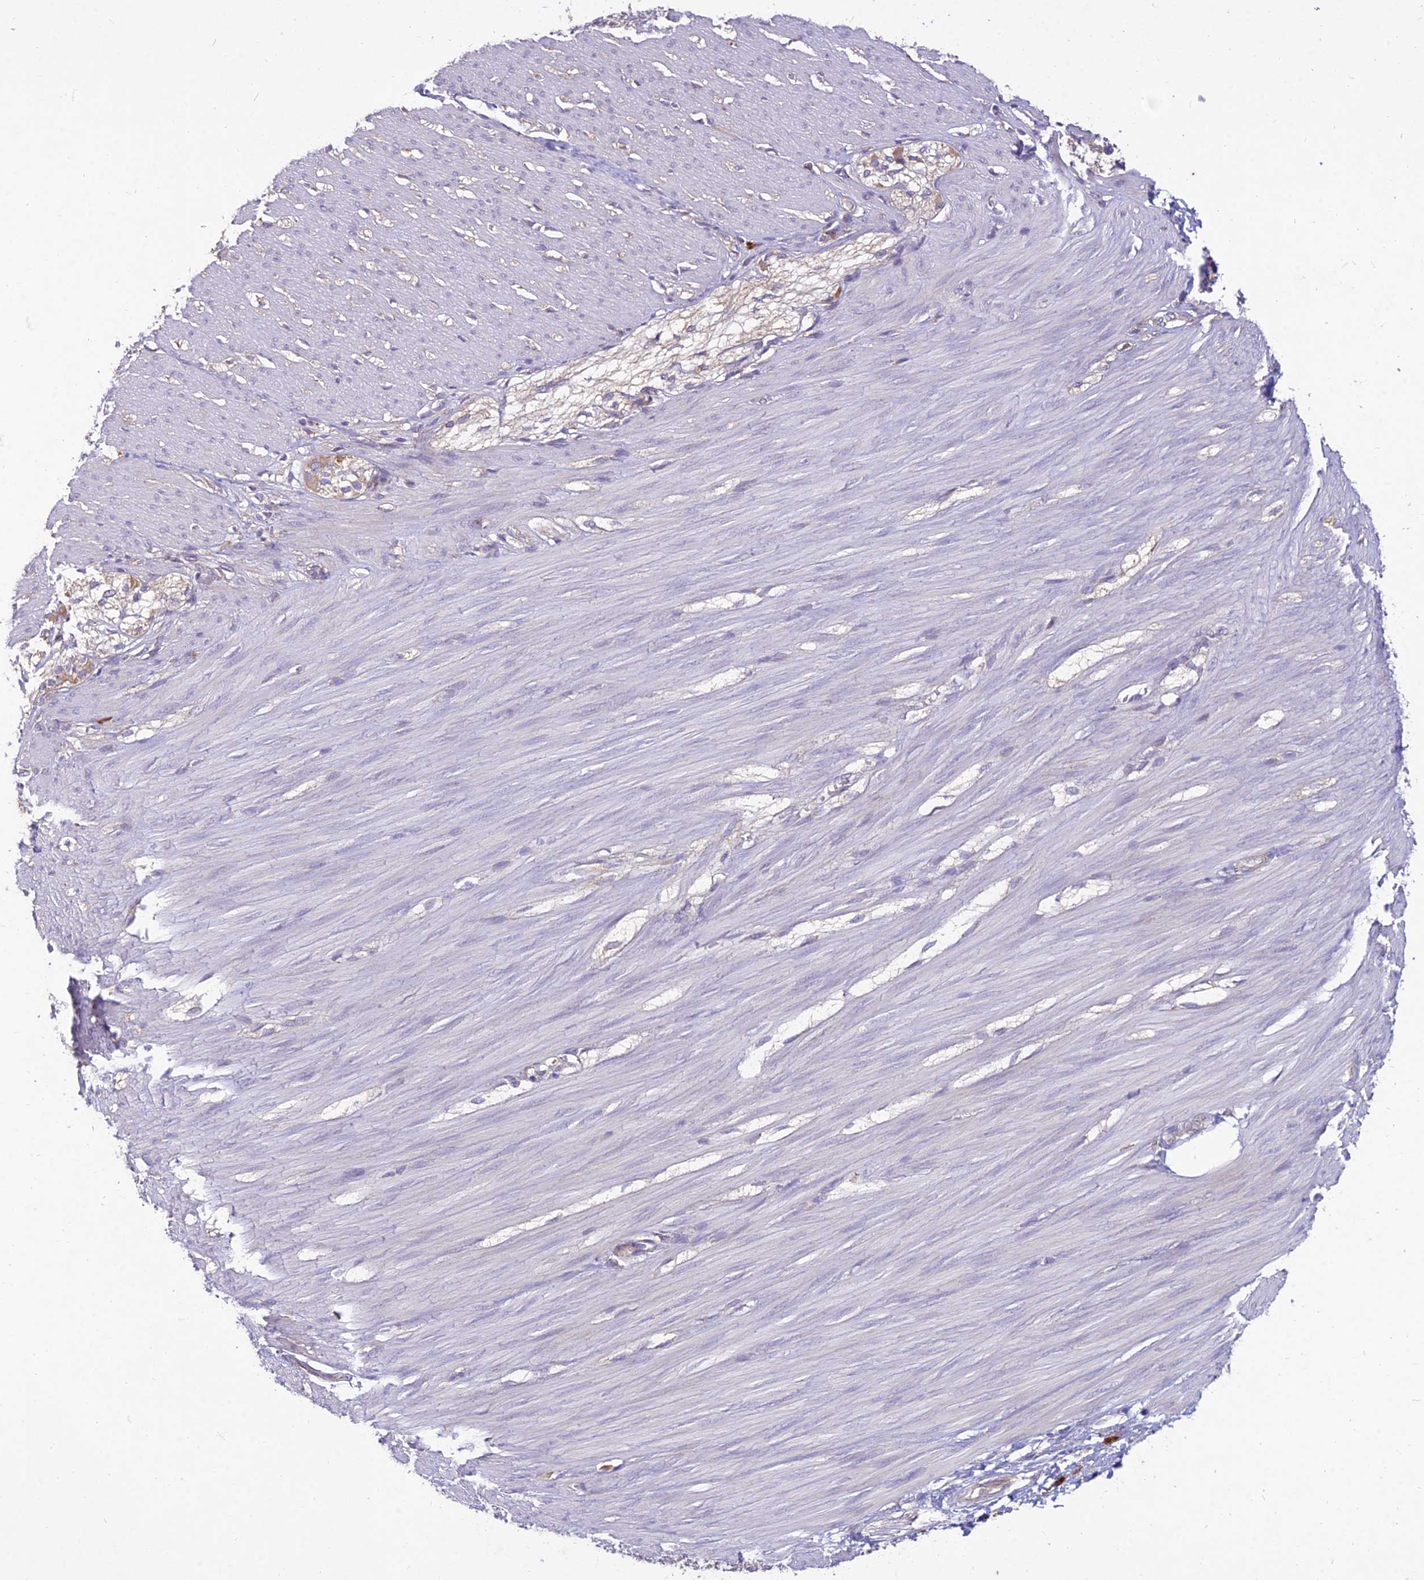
{"staining": {"intensity": "negative", "quantity": "none", "location": "none"}, "tissue": "smooth muscle", "cell_type": "Smooth muscle cells", "image_type": "normal", "snomed": [{"axis": "morphology", "description": "Normal tissue, NOS"}, {"axis": "morphology", "description": "Adenocarcinoma, NOS"}, {"axis": "topography", "description": "Colon"}, {"axis": "topography", "description": "Peripheral nerve tissue"}], "caption": "This photomicrograph is of normal smooth muscle stained with IHC to label a protein in brown with the nuclei are counter-stained blue. There is no positivity in smooth muscle cells.", "gene": "NXNL2", "patient": {"sex": "male", "age": 14}}